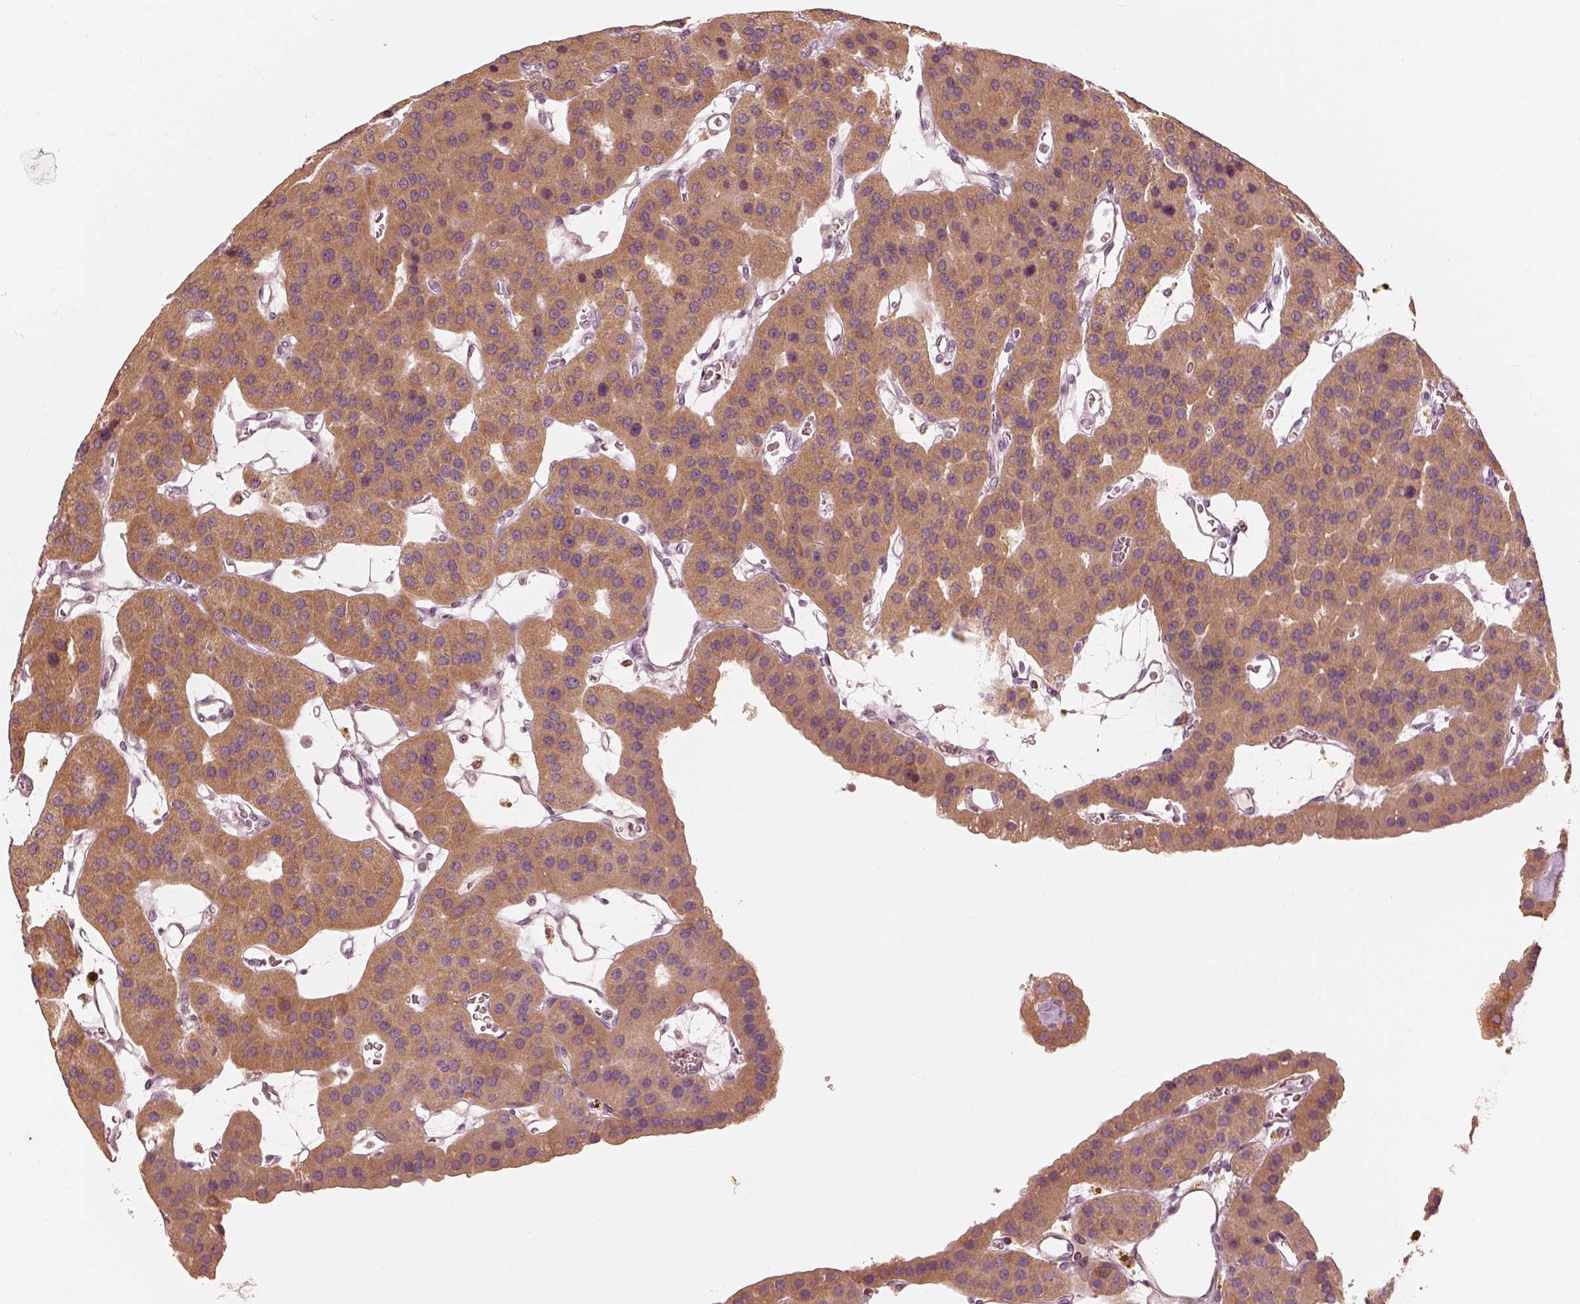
{"staining": {"intensity": "moderate", "quantity": ">75%", "location": "cytoplasmic/membranous"}, "tissue": "parathyroid gland", "cell_type": "Glandular cells", "image_type": "normal", "snomed": [{"axis": "morphology", "description": "Normal tissue, NOS"}, {"axis": "morphology", "description": "Adenoma, NOS"}, {"axis": "topography", "description": "Parathyroid gland"}], "caption": "Immunohistochemical staining of normal parathyroid gland shows moderate cytoplasmic/membranous protein positivity in about >75% of glandular cells.", "gene": "WLS", "patient": {"sex": "female", "age": 86}}